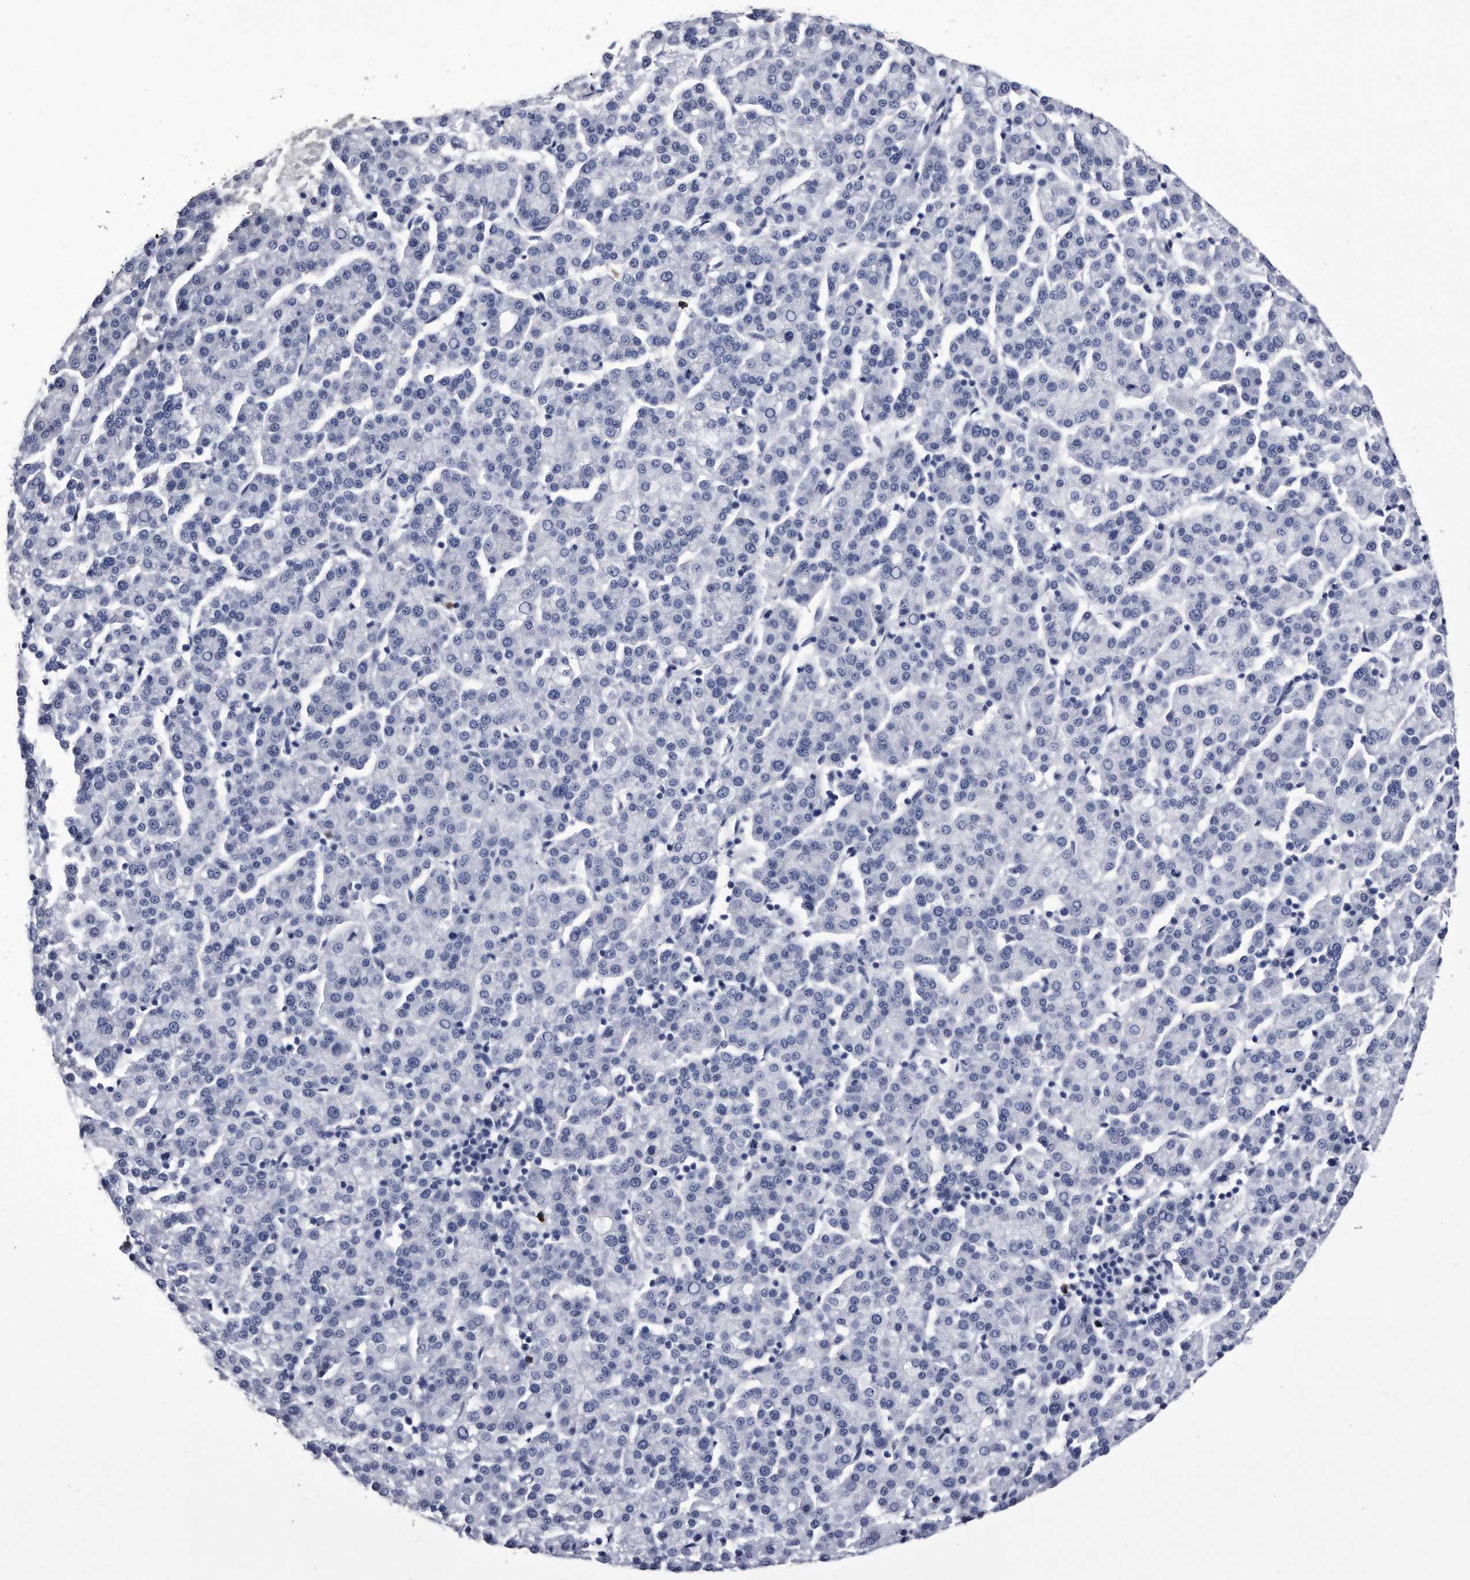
{"staining": {"intensity": "negative", "quantity": "none", "location": "none"}, "tissue": "liver cancer", "cell_type": "Tumor cells", "image_type": "cancer", "snomed": [{"axis": "morphology", "description": "Carcinoma, Hepatocellular, NOS"}, {"axis": "topography", "description": "Liver"}], "caption": "There is no significant staining in tumor cells of liver hepatocellular carcinoma.", "gene": "KCTD8", "patient": {"sex": "female", "age": 58}}